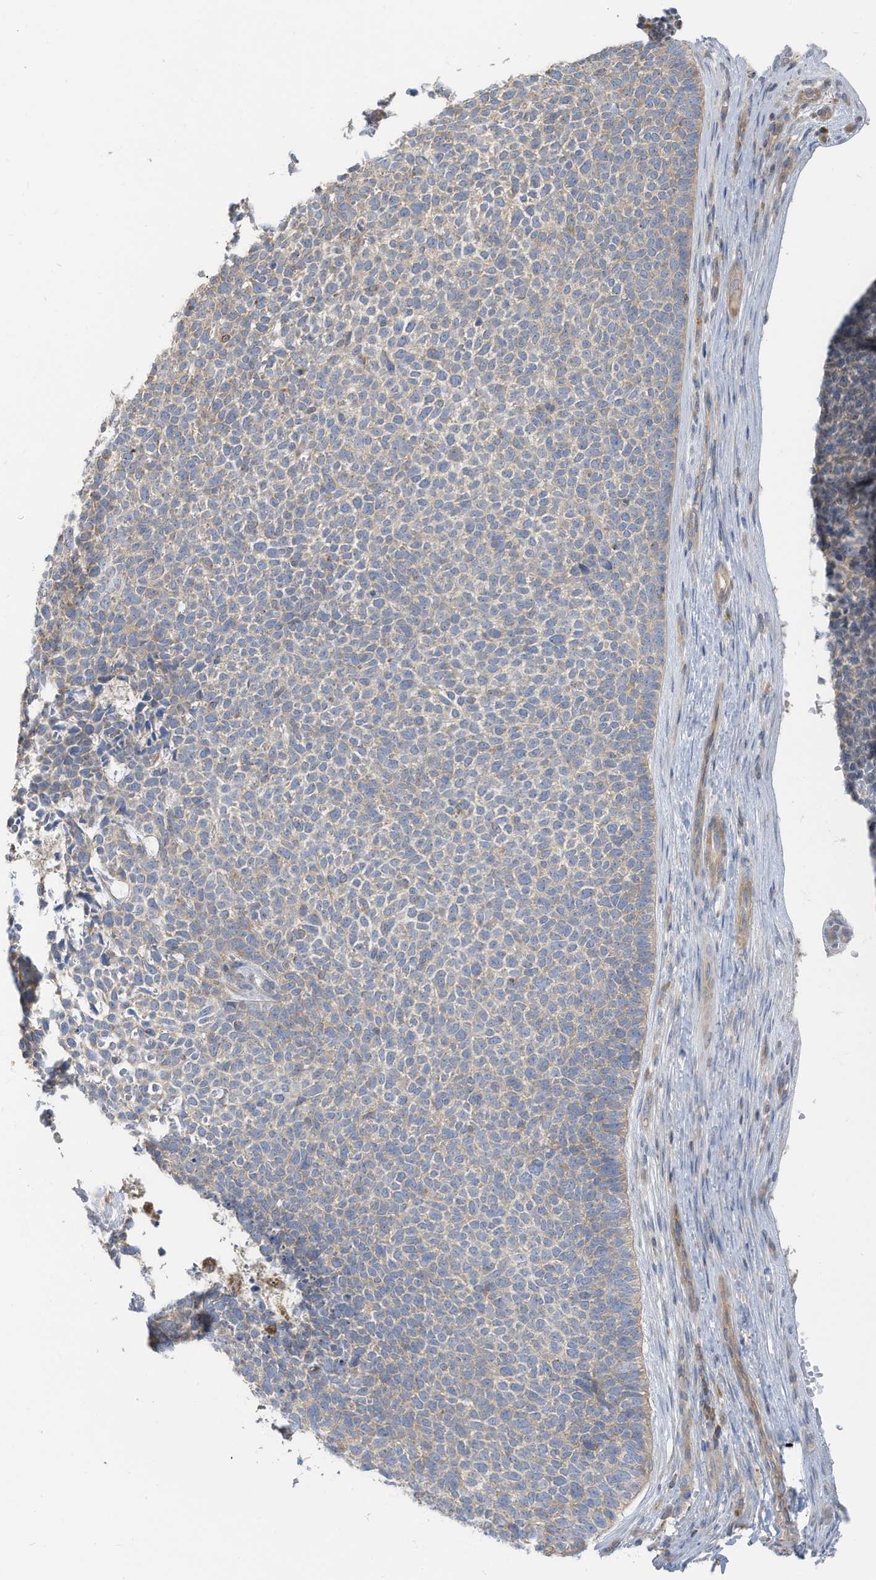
{"staining": {"intensity": "weak", "quantity": "<25%", "location": "cytoplasmic/membranous"}, "tissue": "skin cancer", "cell_type": "Tumor cells", "image_type": "cancer", "snomed": [{"axis": "morphology", "description": "Basal cell carcinoma"}, {"axis": "topography", "description": "Skin"}], "caption": "This image is of skin cancer (basal cell carcinoma) stained with immunohistochemistry (IHC) to label a protein in brown with the nuclei are counter-stained blue. There is no positivity in tumor cells.", "gene": "GTPBP2", "patient": {"sex": "female", "age": 84}}